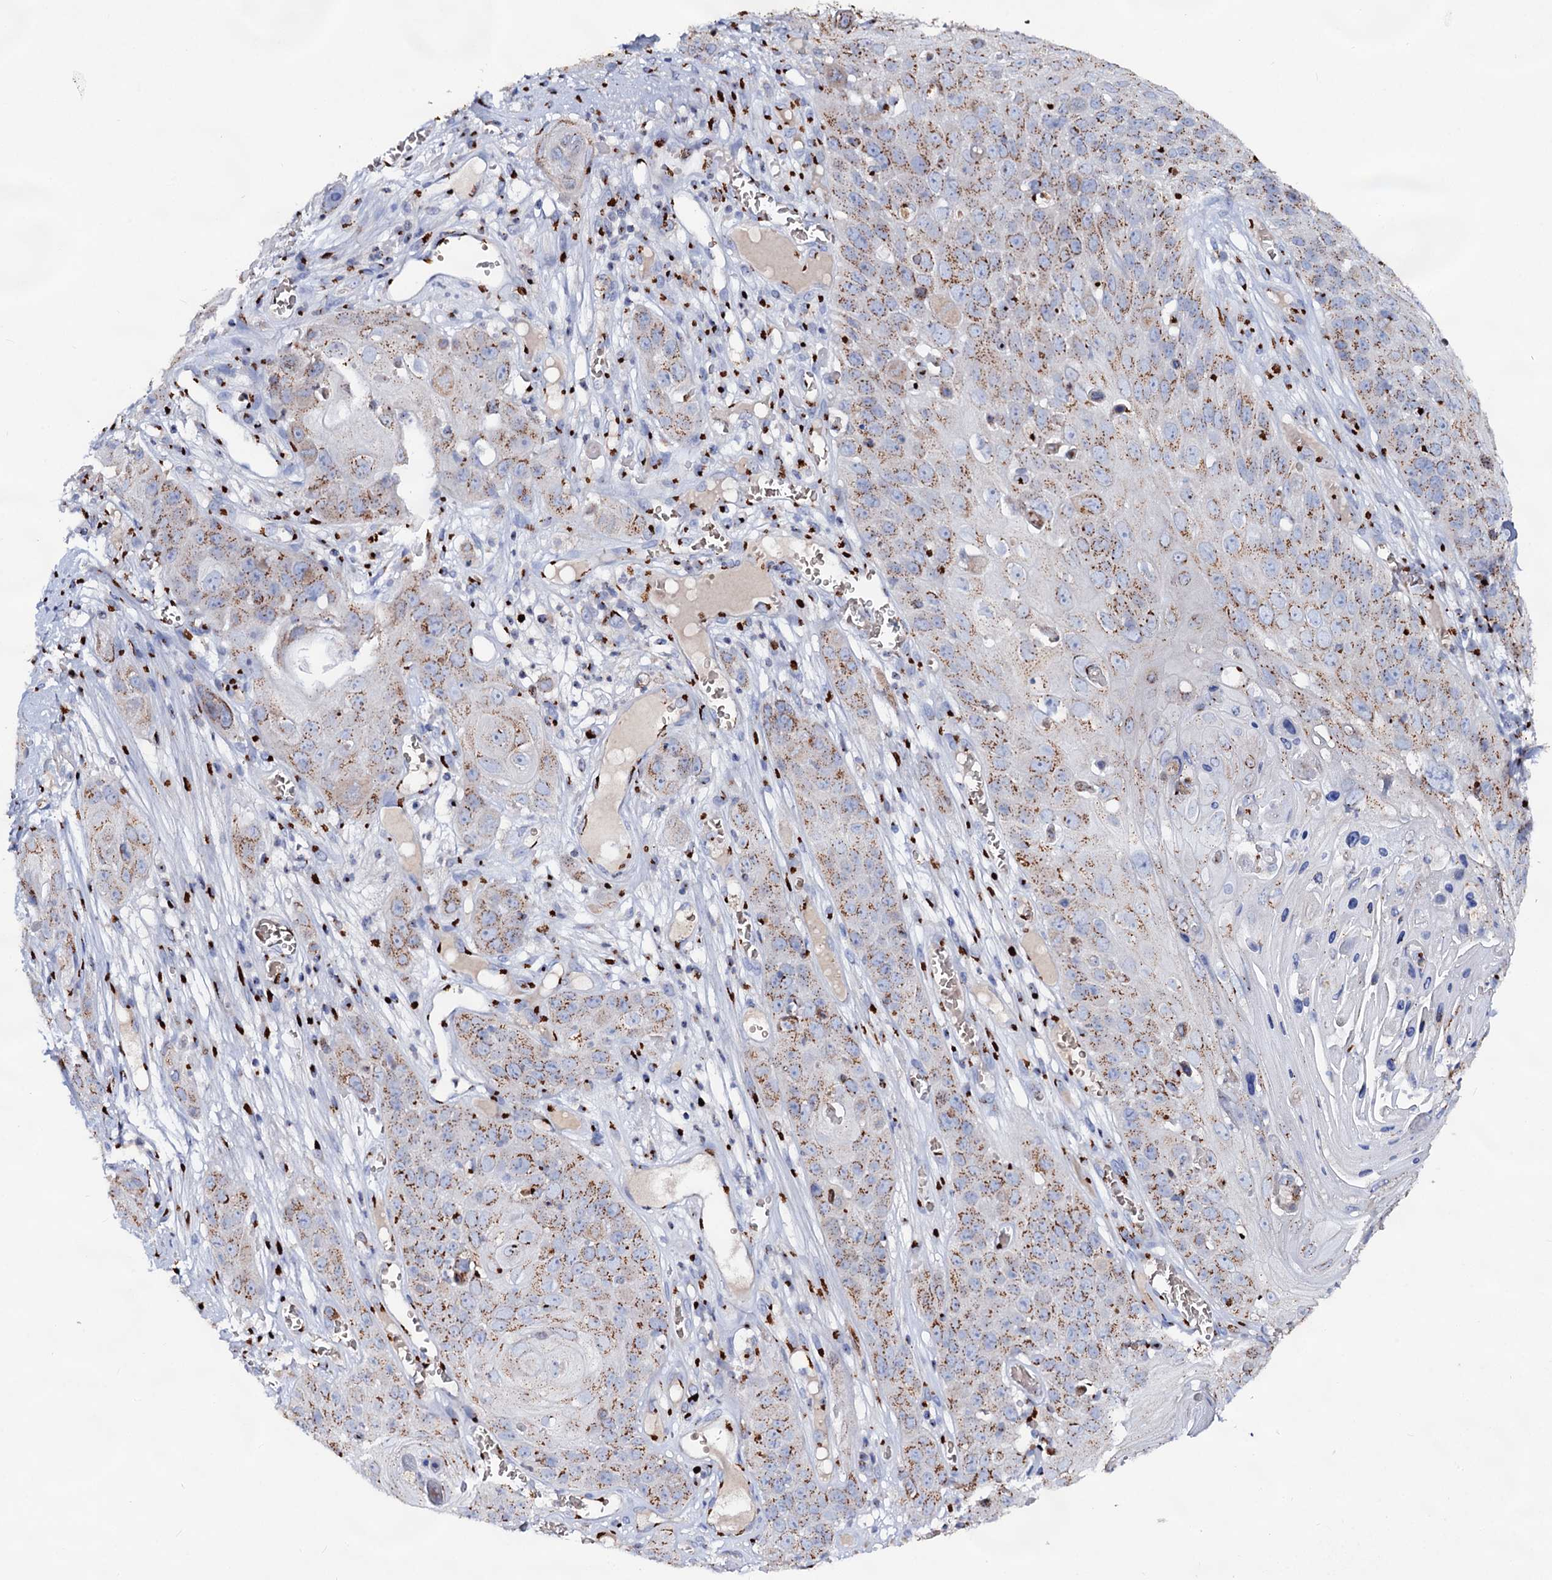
{"staining": {"intensity": "moderate", "quantity": "25%-75%", "location": "cytoplasmic/membranous"}, "tissue": "skin cancer", "cell_type": "Tumor cells", "image_type": "cancer", "snomed": [{"axis": "morphology", "description": "Squamous cell carcinoma, NOS"}, {"axis": "topography", "description": "Skin"}], "caption": "This is a histology image of immunohistochemistry staining of skin cancer (squamous cell carcinoma), which shows moderate expression in the cytoplasmic/membranous of tumor cells.", "gene": "TM9SF3", "patient": {"sex": "male", "age": 55}}